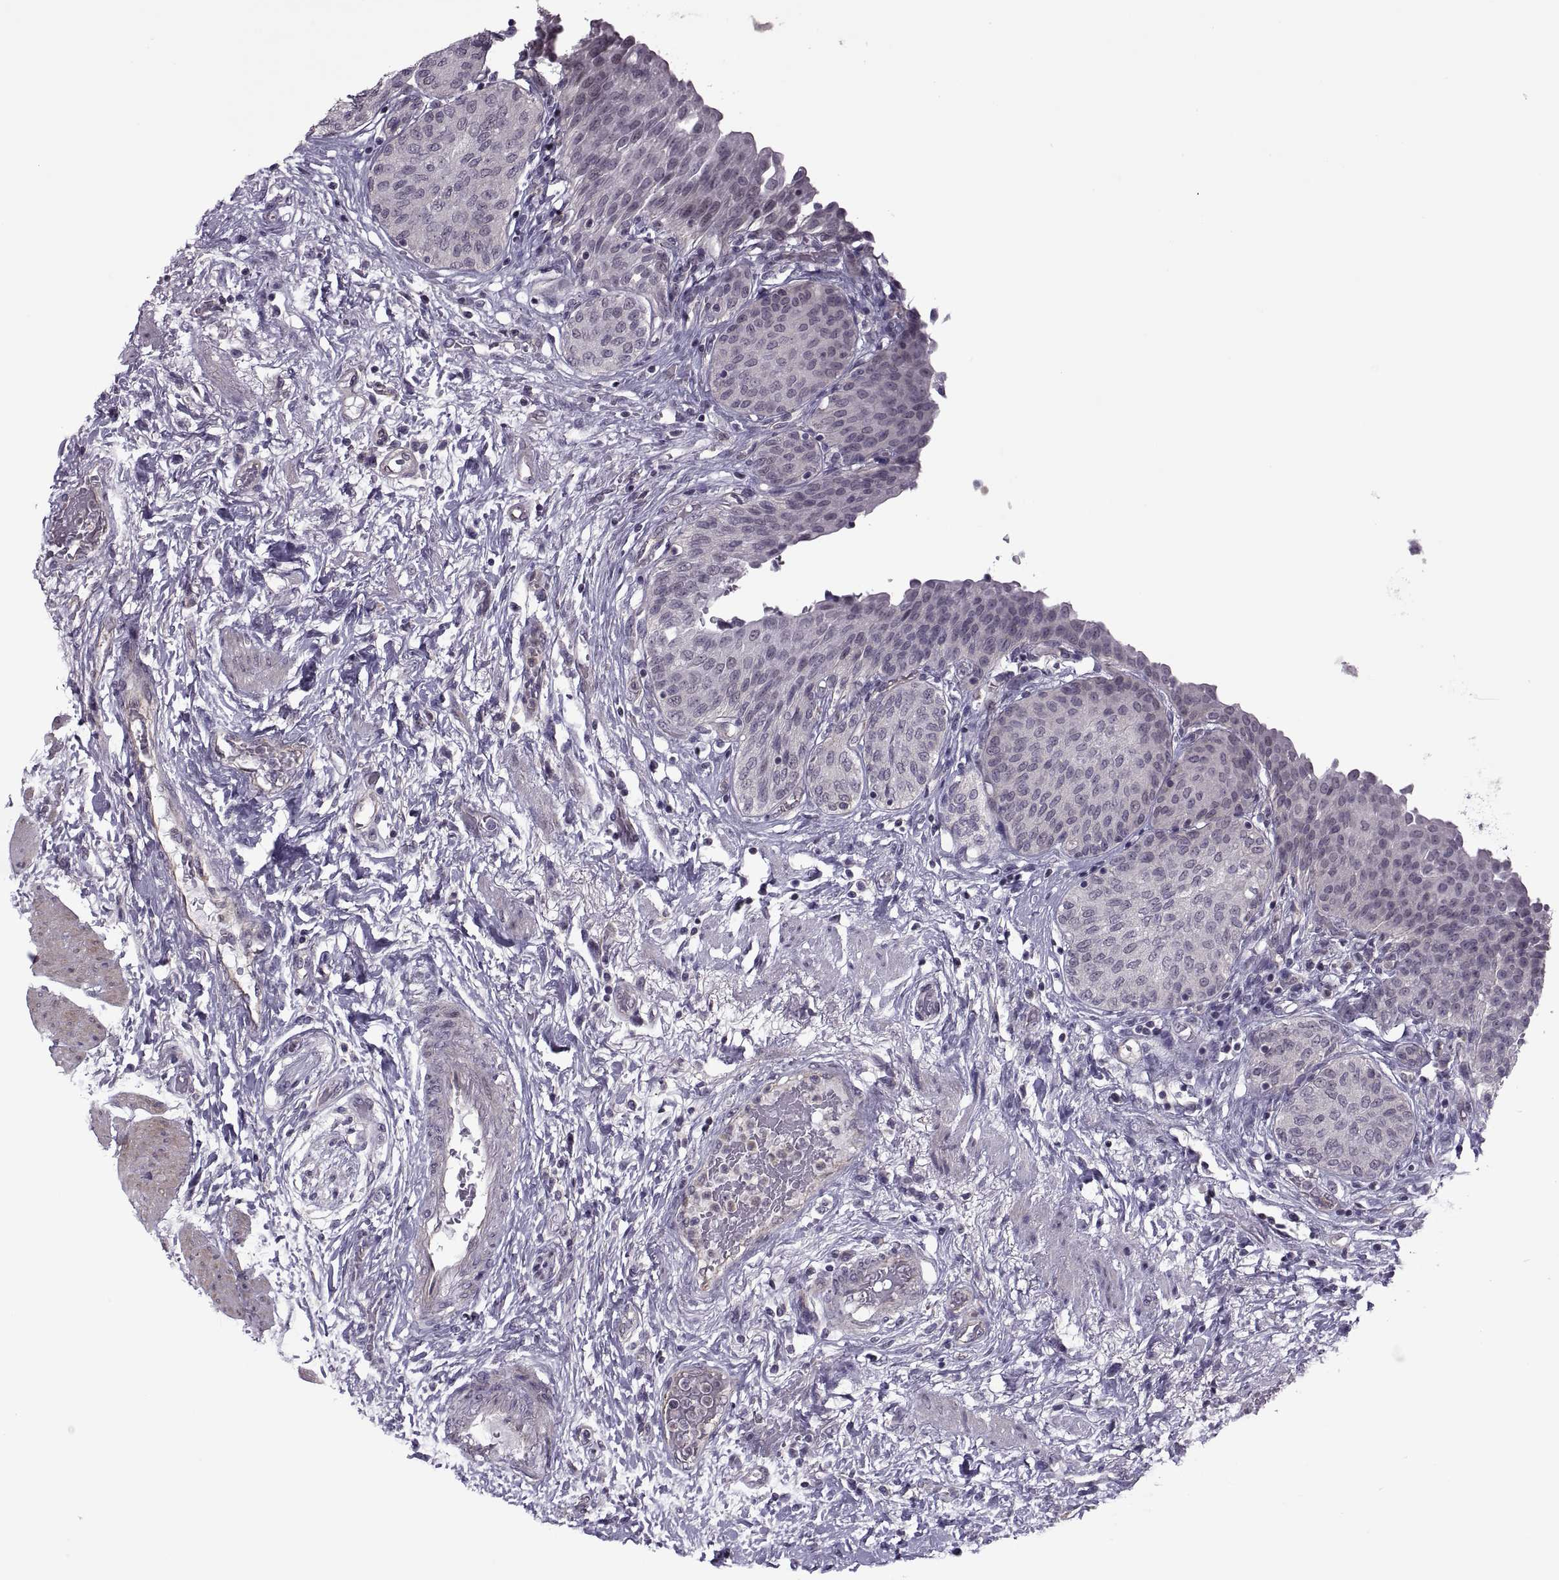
{"staining": {"intensity": "negative", "quantity": "none", "location": "none"}, "tissue": "urinary bladder", "cell_type": "Urothelial cells", "image_type": "normal", "snomed": [{"axis": "morphology", "description": "Normal tissue, NOS"}, {"axis": "morphology", "description": "Metaplasia, NOS"}, {"axis": "topography", "description": "Urinary bladder"}], "caption": "The micrograph reveals no staining of urothelial cells in benign urinary bladder. Nuclei are stained in blue.", "gene": "ODF3", "patient": {"sex": "male", "age": 68}}